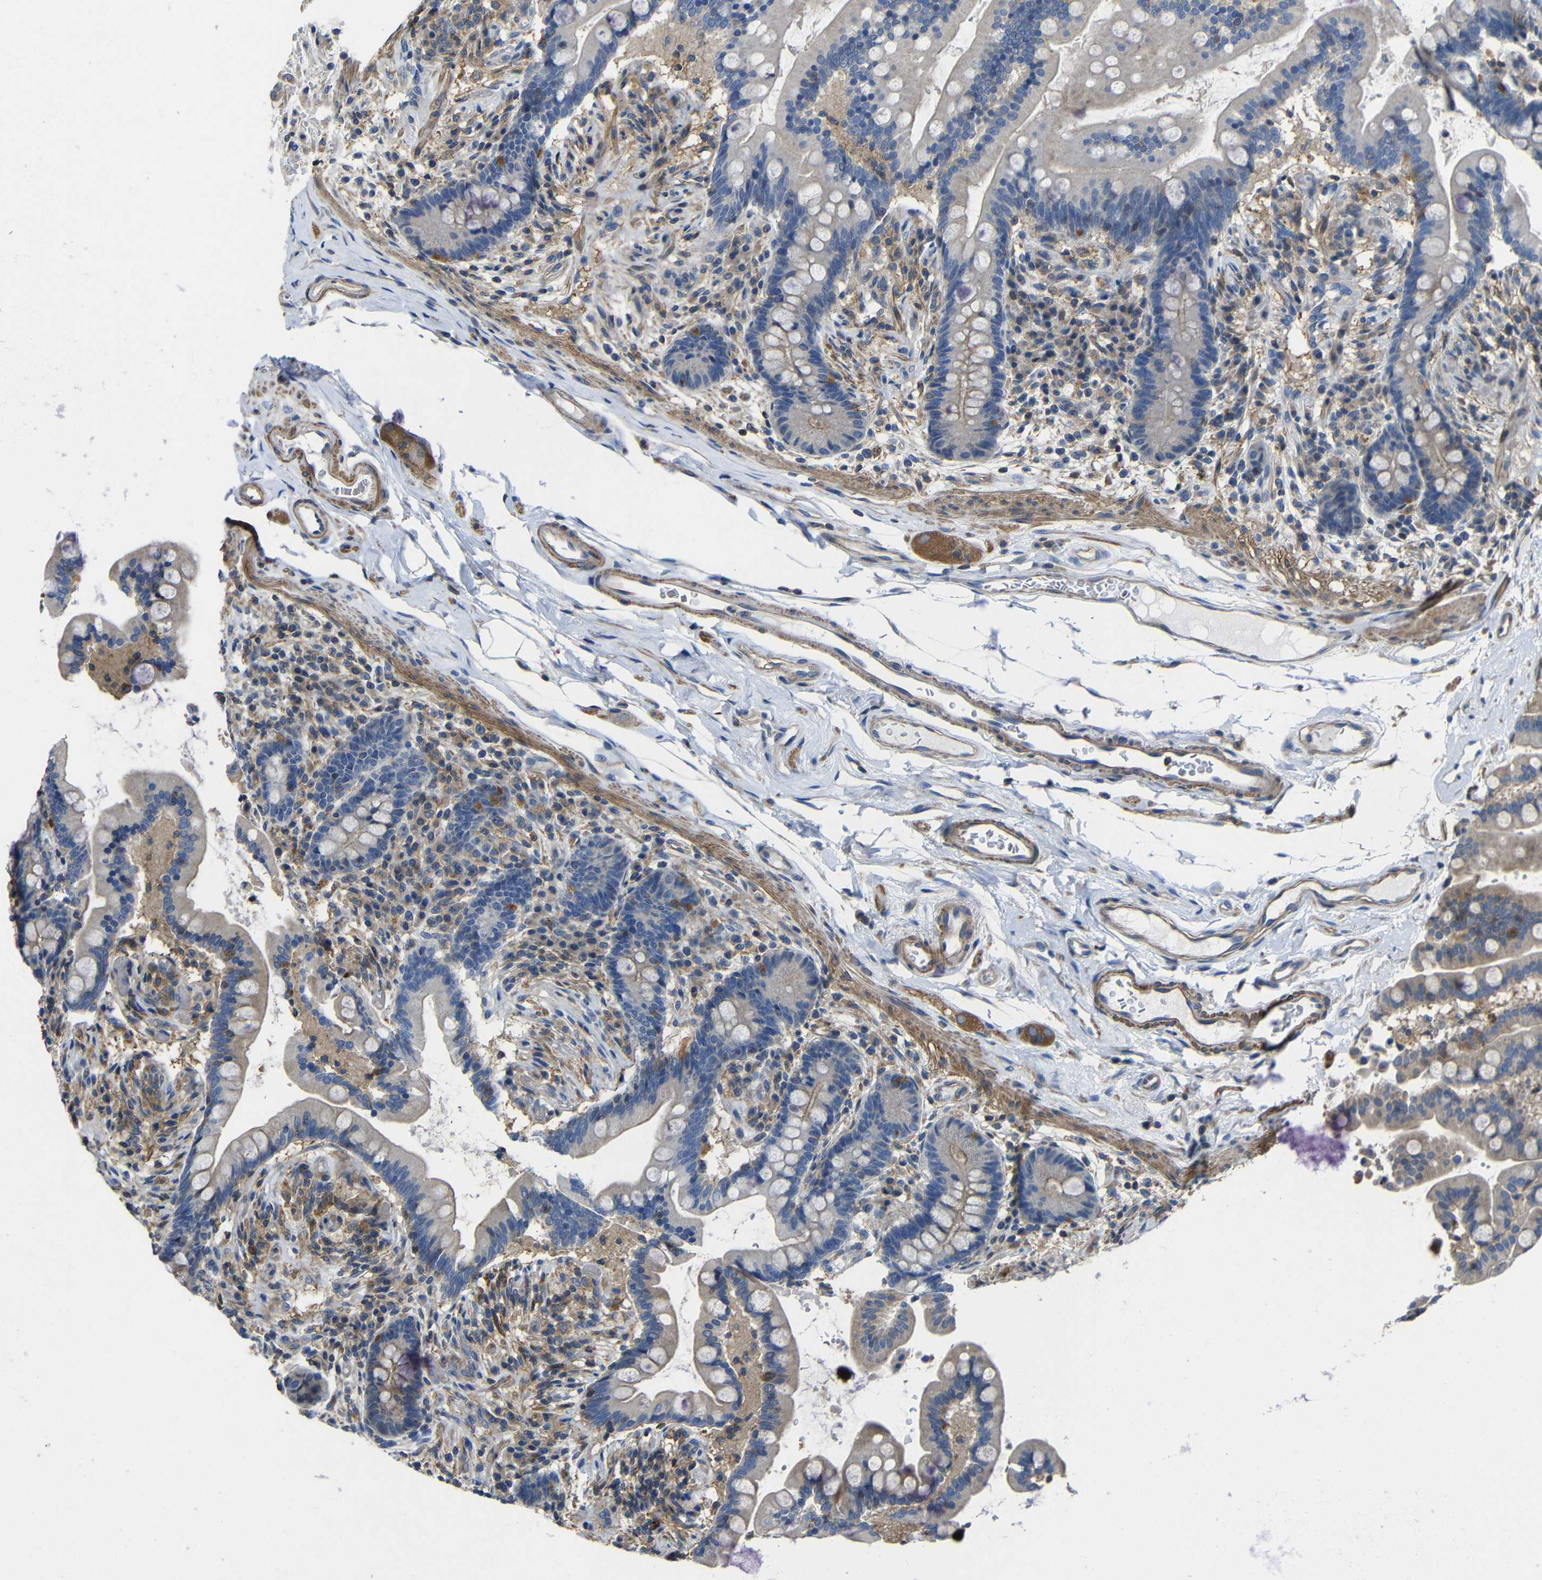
{"staining": {"intensity": "weak", "quantity": ">75%", "location": "cytoplasmic/membranous"}, "tissue": "colon", "cell_type": "Endothelial cells", "image_type": "normal", "snomed": [{"axis": "morphology", "description": "Normal tissue, NOS"}, {"axis": "topography", "description": "Colon"}], "caption": "An image of human colon stained for a protein demonstrates weak cytoplasmic/membranous brown staining in endothelial cells. (IHC, brightfield microscopy, high magnification).", "gene": "GDI1", "patient": {"sex": "male", "age": 73}}